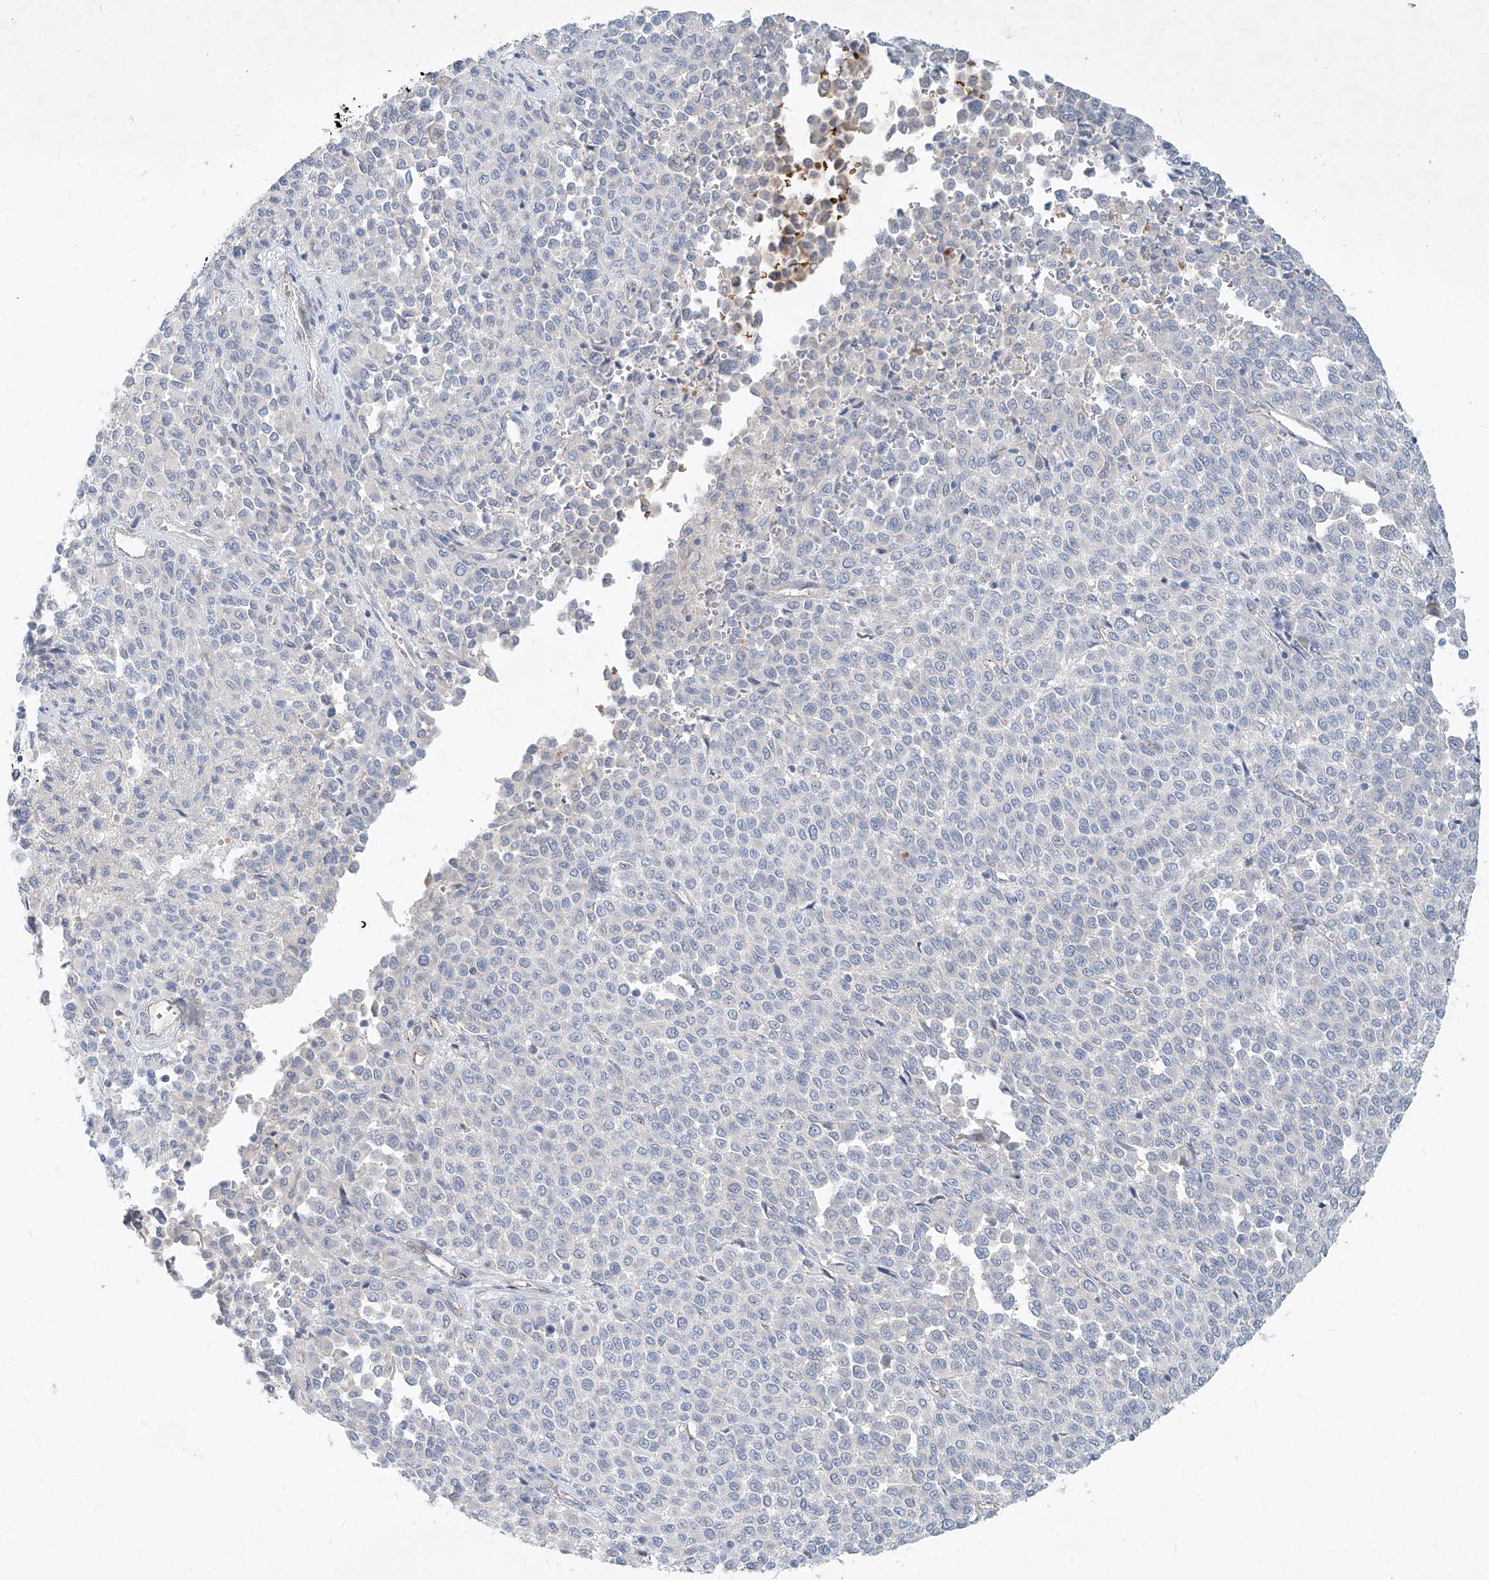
{"staining": {"intensity": "negative", "quantity": "none", "location": "none"}, "tissue": "melanoma", "cell_type": "Tumor cells", "image_type": "cancer", "snomed": [{"axis": "morphology", "description": "Malignant melanoma, Metastatic site"}, {"axis": "topography", "description": "Pancreas"}], "caption": "Photomicrograph shows no protein expression in tumor cells of melanoma tissue.", "gene": "SYTL3", "patient": {"sex": "female", "age": 30}}